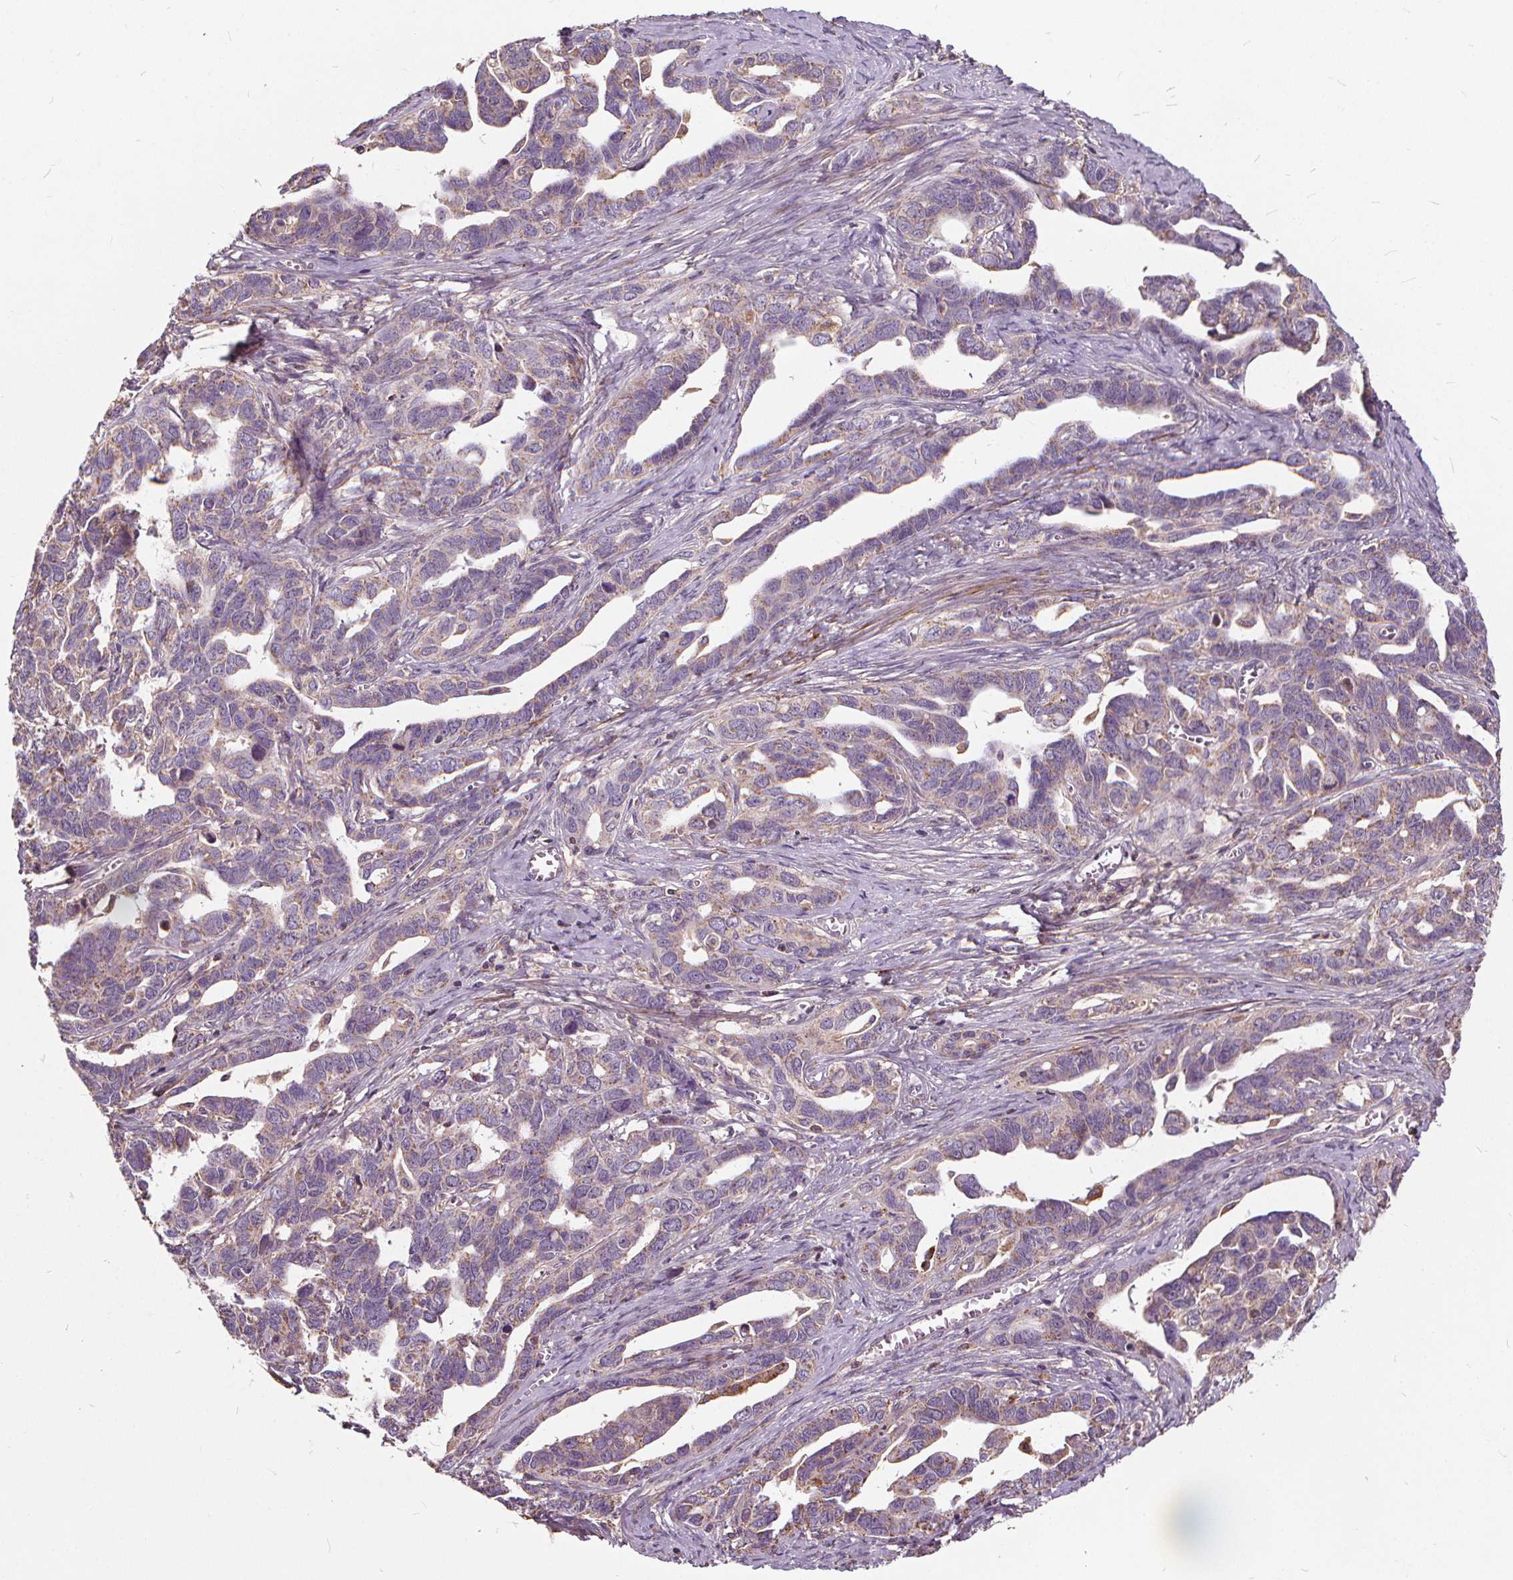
{"staining": {"intensity": "weak", "quantity": "25%-75%", "location": "cytoplasmic/membranous"}, "tissue": "ovarian cancer", "cell_type": "Tumor cells", "image_type": "cancer", "snomed": [{"axis": "morphology", "description": "Cystadenocarcinoma, serous, NOS"}, {"axis": "topography", "description": "Ovary"}], "caption": "Immunohistochemical staining of human ovarian cancer (serous cystadenocarcinoma) reveals weak cytoplasmic/membranous protein positivity in approximately 25%-75% of tumor cells. (brown staining indicates protein expression, while blue staining denotes nuclei).", "gene": "ORAI2", "patient": {"sex": "female", "age": 69}}